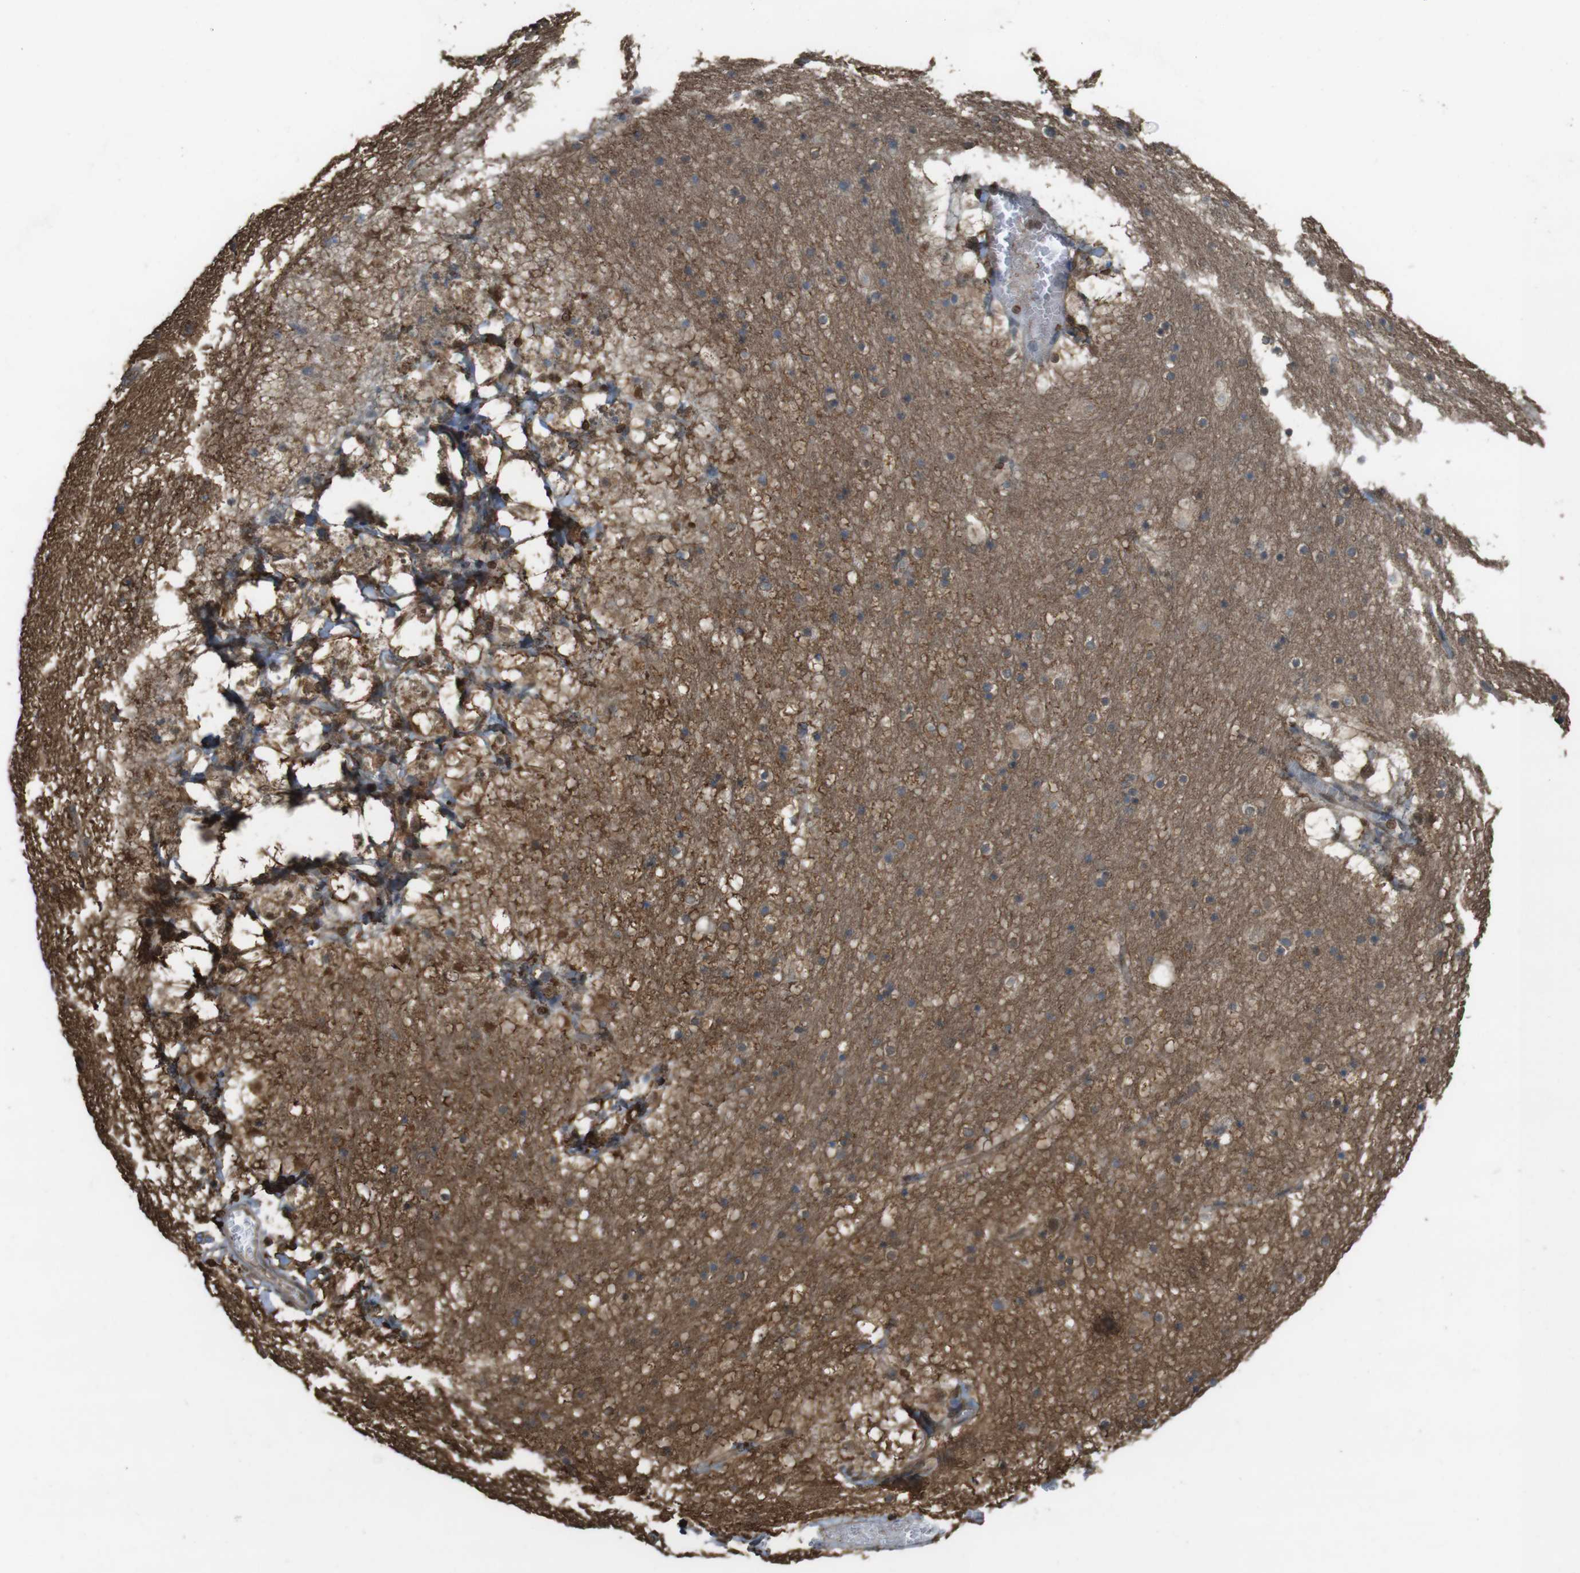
{"staining": {"intensity": "negative", "quantity": "none", "location": "none"}, "tissue": "hippocampus", "cell_type": "Glial cells", "image_type": "normal", "snomed": [{"axis": "morphology", "description": "Normal tissue, NOS"}, {"axis": "topography", "description": "Hippocampus"}], "caption": "High magnification brightfield microscopy of normal hippocampus stained with DAB (3,3'-diaminobenzidine) (brown) and counterstained with hematoxylin (blue): glial cells show no significant staining.", "gene": "ARHGDIA", "patient": {"sex": "male", "age": 45}}